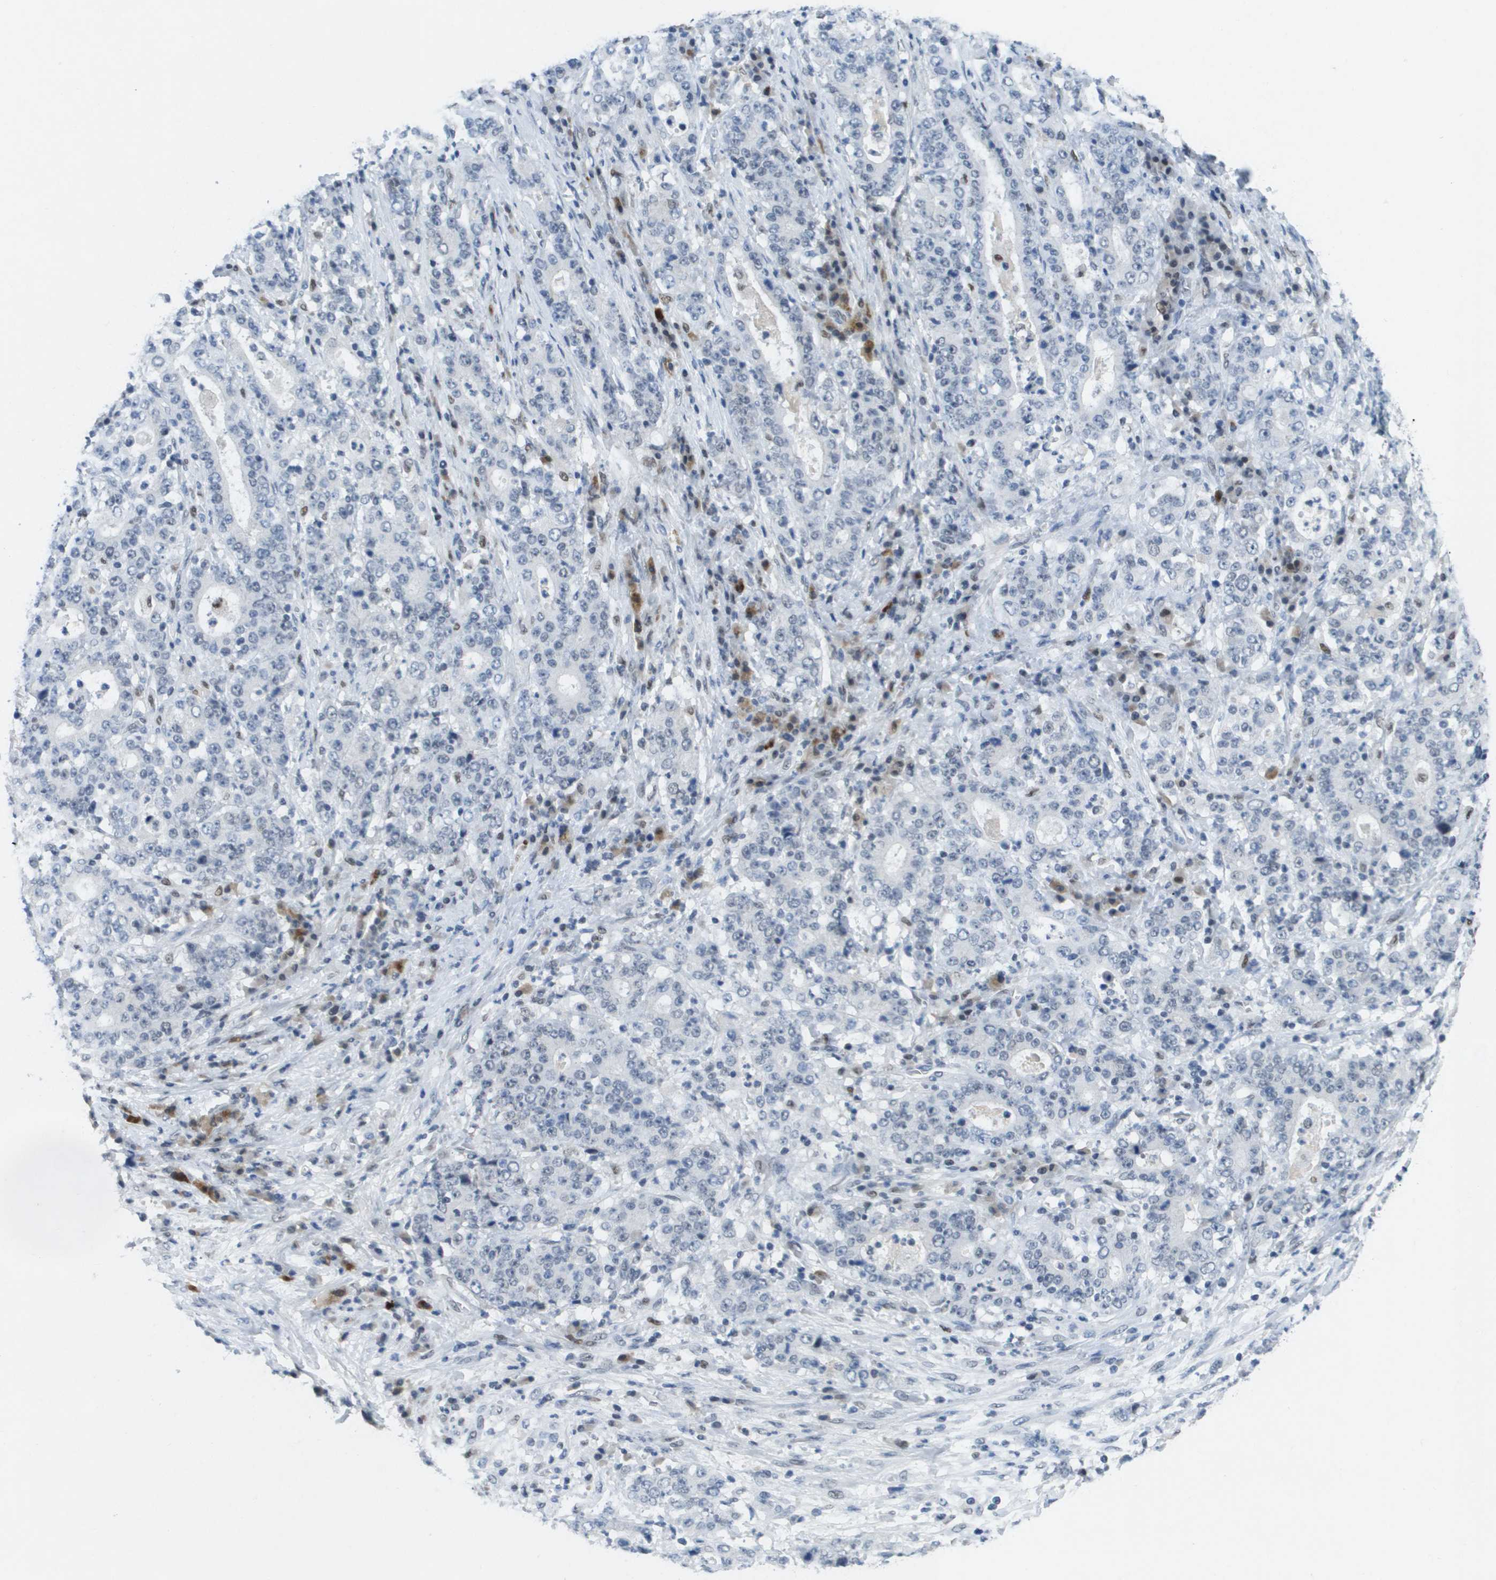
{"staining": {"intensity": "negative", "quantity": "none", "location": "none"}, "tissue": "stomach cancer", "cell_type": "Tumor cells", "image_type": "cancer", "snomed": [{"axis": "morphology", "description": "Normal tissue, NOS"}, {"axis": "morphology", "description": "Adenocarcinoma, NOS"}, {"axis": "topography", "description": "Stomach, upper"}, {"axis": "topography", "description": "Stomach"}], "caption": "A photomicrograph of stomach cancer (adenocarcinoma) stained for a protein displays no brown staining in tumor cells.", "gene": "TP53RK", "patient": {"sex": "male", "age": 59}}